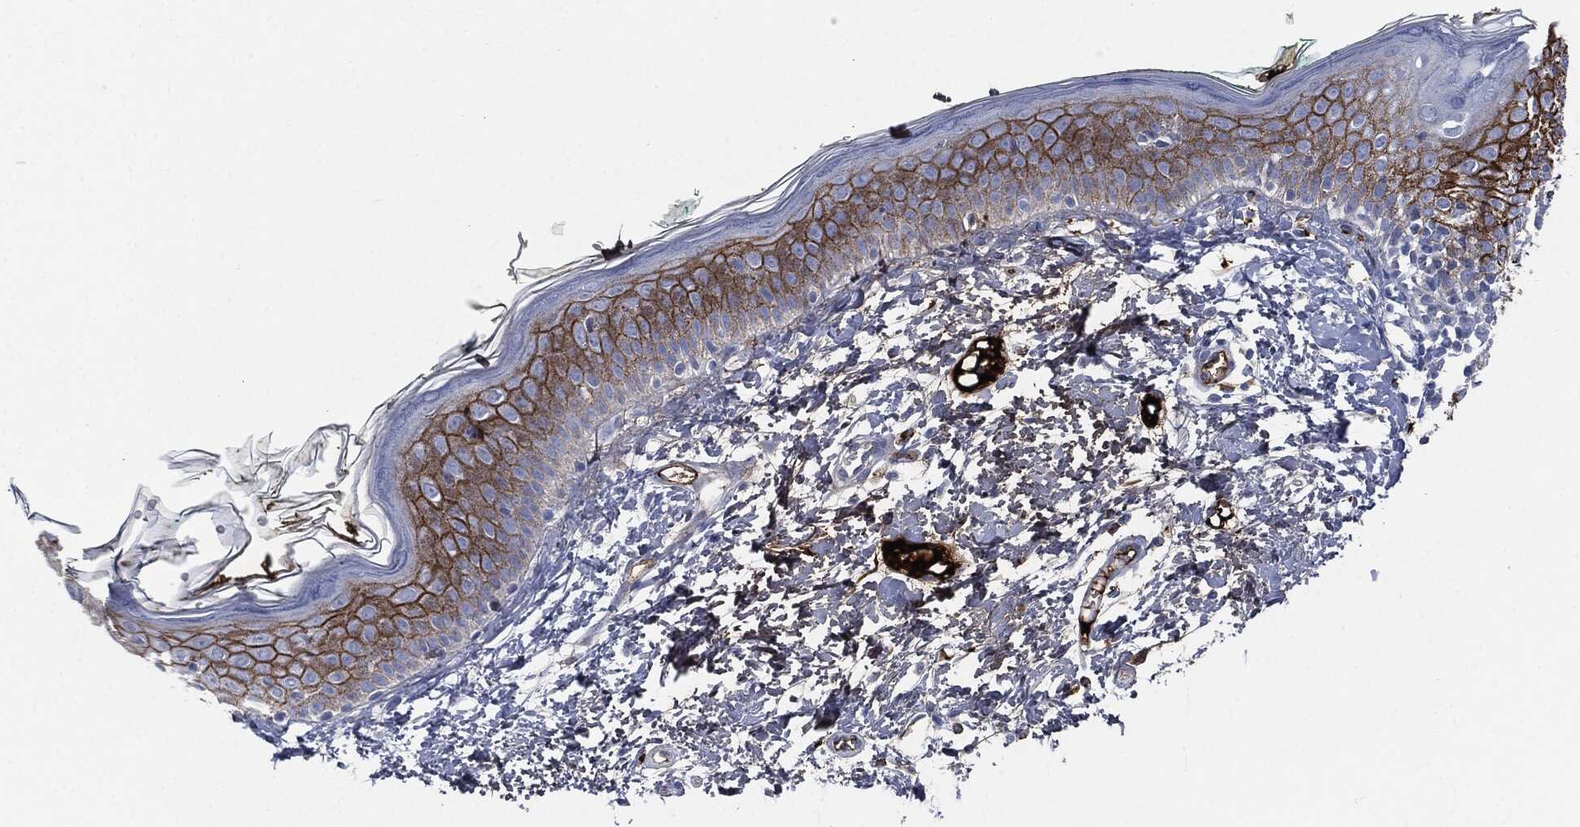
{"staining": {"intensity": "negative", "quantity": "none", "location": "none"}, "tissue": "skin", "cell_type": "Fibroblasts", "image_type": "normal", "snomed": [{"axis": "morphology", "description": "Normal tissue, NOS"}, {"axis": "morphology", "description": "Basal cell carcinoma"}, {"axis": "topography", "description": "Skin"}], "caption": "High magnification brightfield microscopy of normal skin stained with DAB (3,3'-diaminobenzidine) (brown) and counterstained with hematoxylin (blue): fibroblasts show no significant staining. The staining was performed using DAB (3,3'-diaminobenzidine) to visualize the protein expression in brown, while the nuclei were stained in blue with hematoxylin (Magnification: 20x).", "gene": "APOB", "patient": {"sex": "male", "age": 33}}